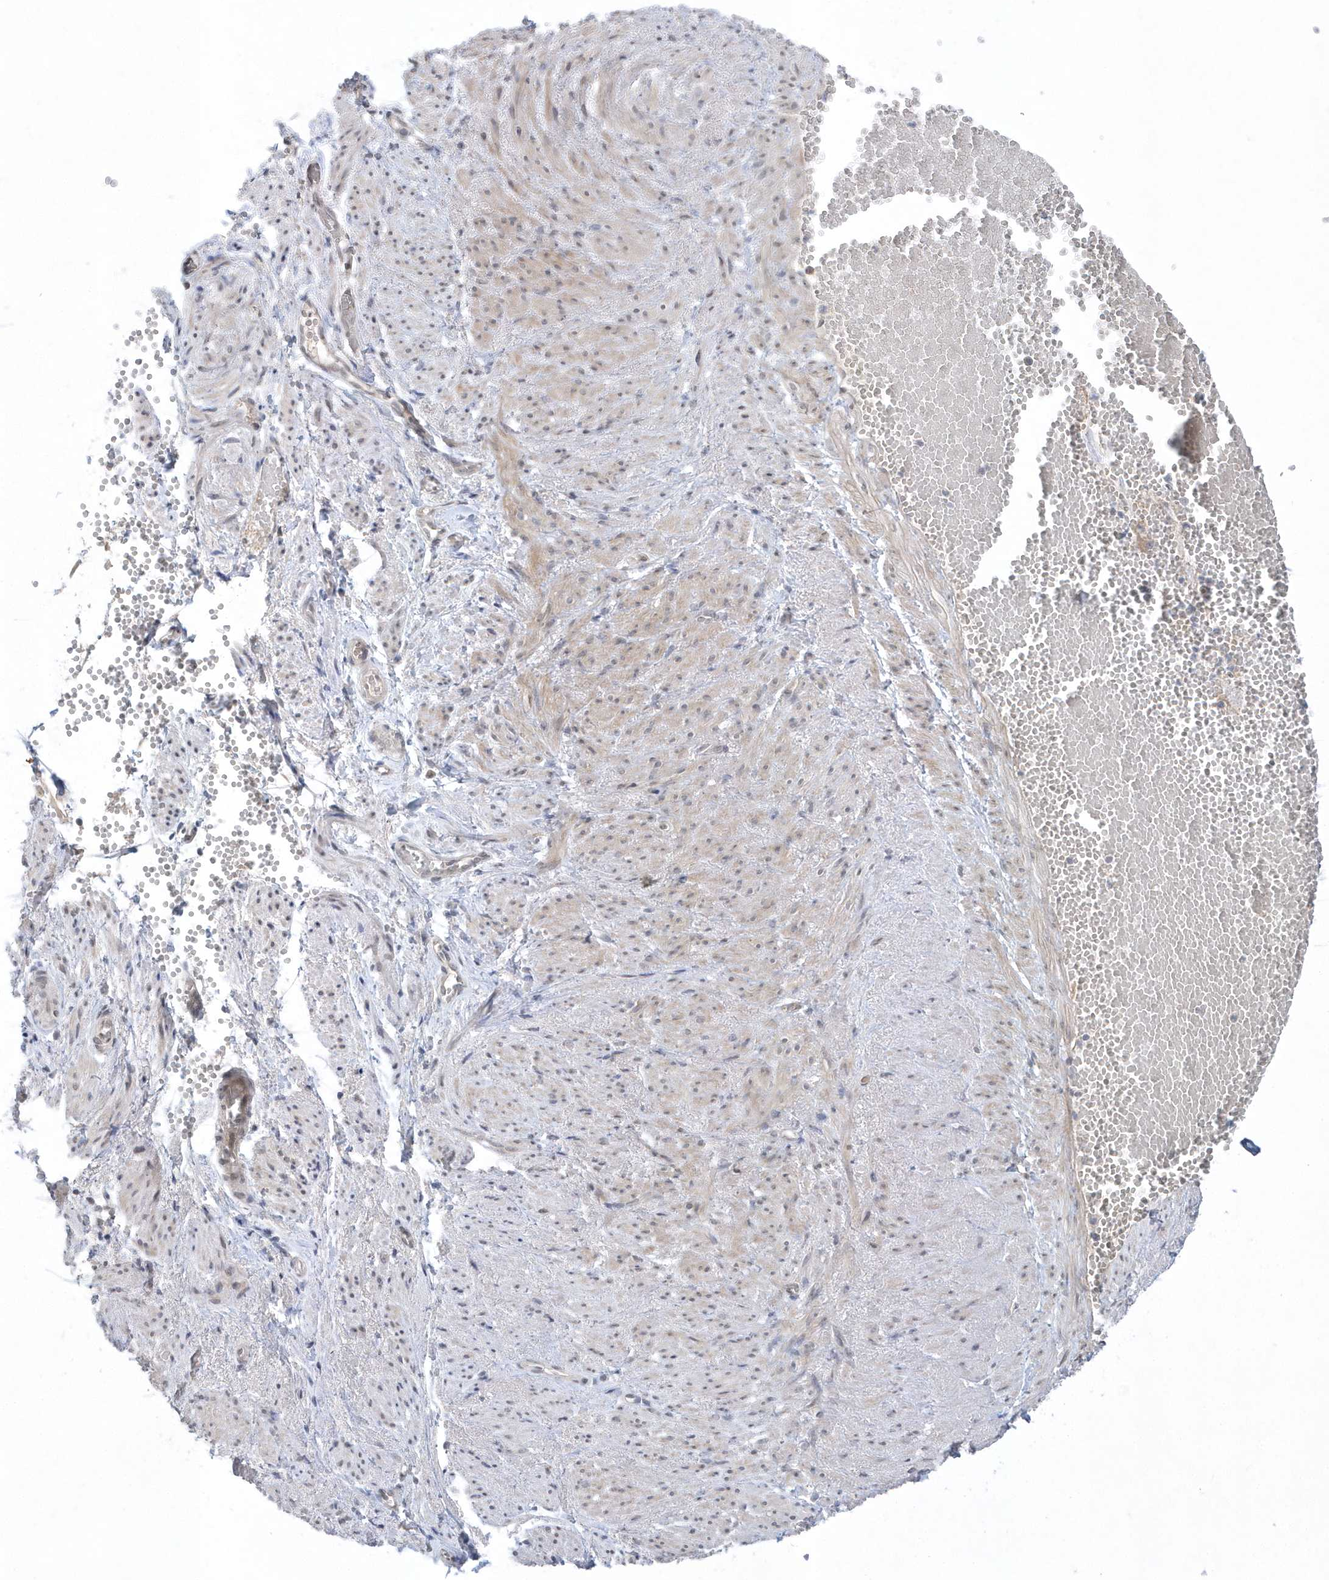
{"staining": {"intensity": "negative", "quantity": "none", "location": "none"}, "tissue": "adipose tissue", "cell_type": "Adipocytes", "image_type": "normal", "snomed": [{"axis": "morphology", "description": "Normal tissue, NOS"}, {"axis": "topography", "description": "Smooth muscle"}, {"axis": "topography", "description": "Peripheral nerve tissue"}], "caption": "Adipose tissue was stained to show a protein in brown. There is no significant expression in adipocytes. (Immunohistochemistry (ihc), brightfield microscopy, high magnification).", "gene": "ZC3H12D", "patient": {"sex": "female", "age": 39}}